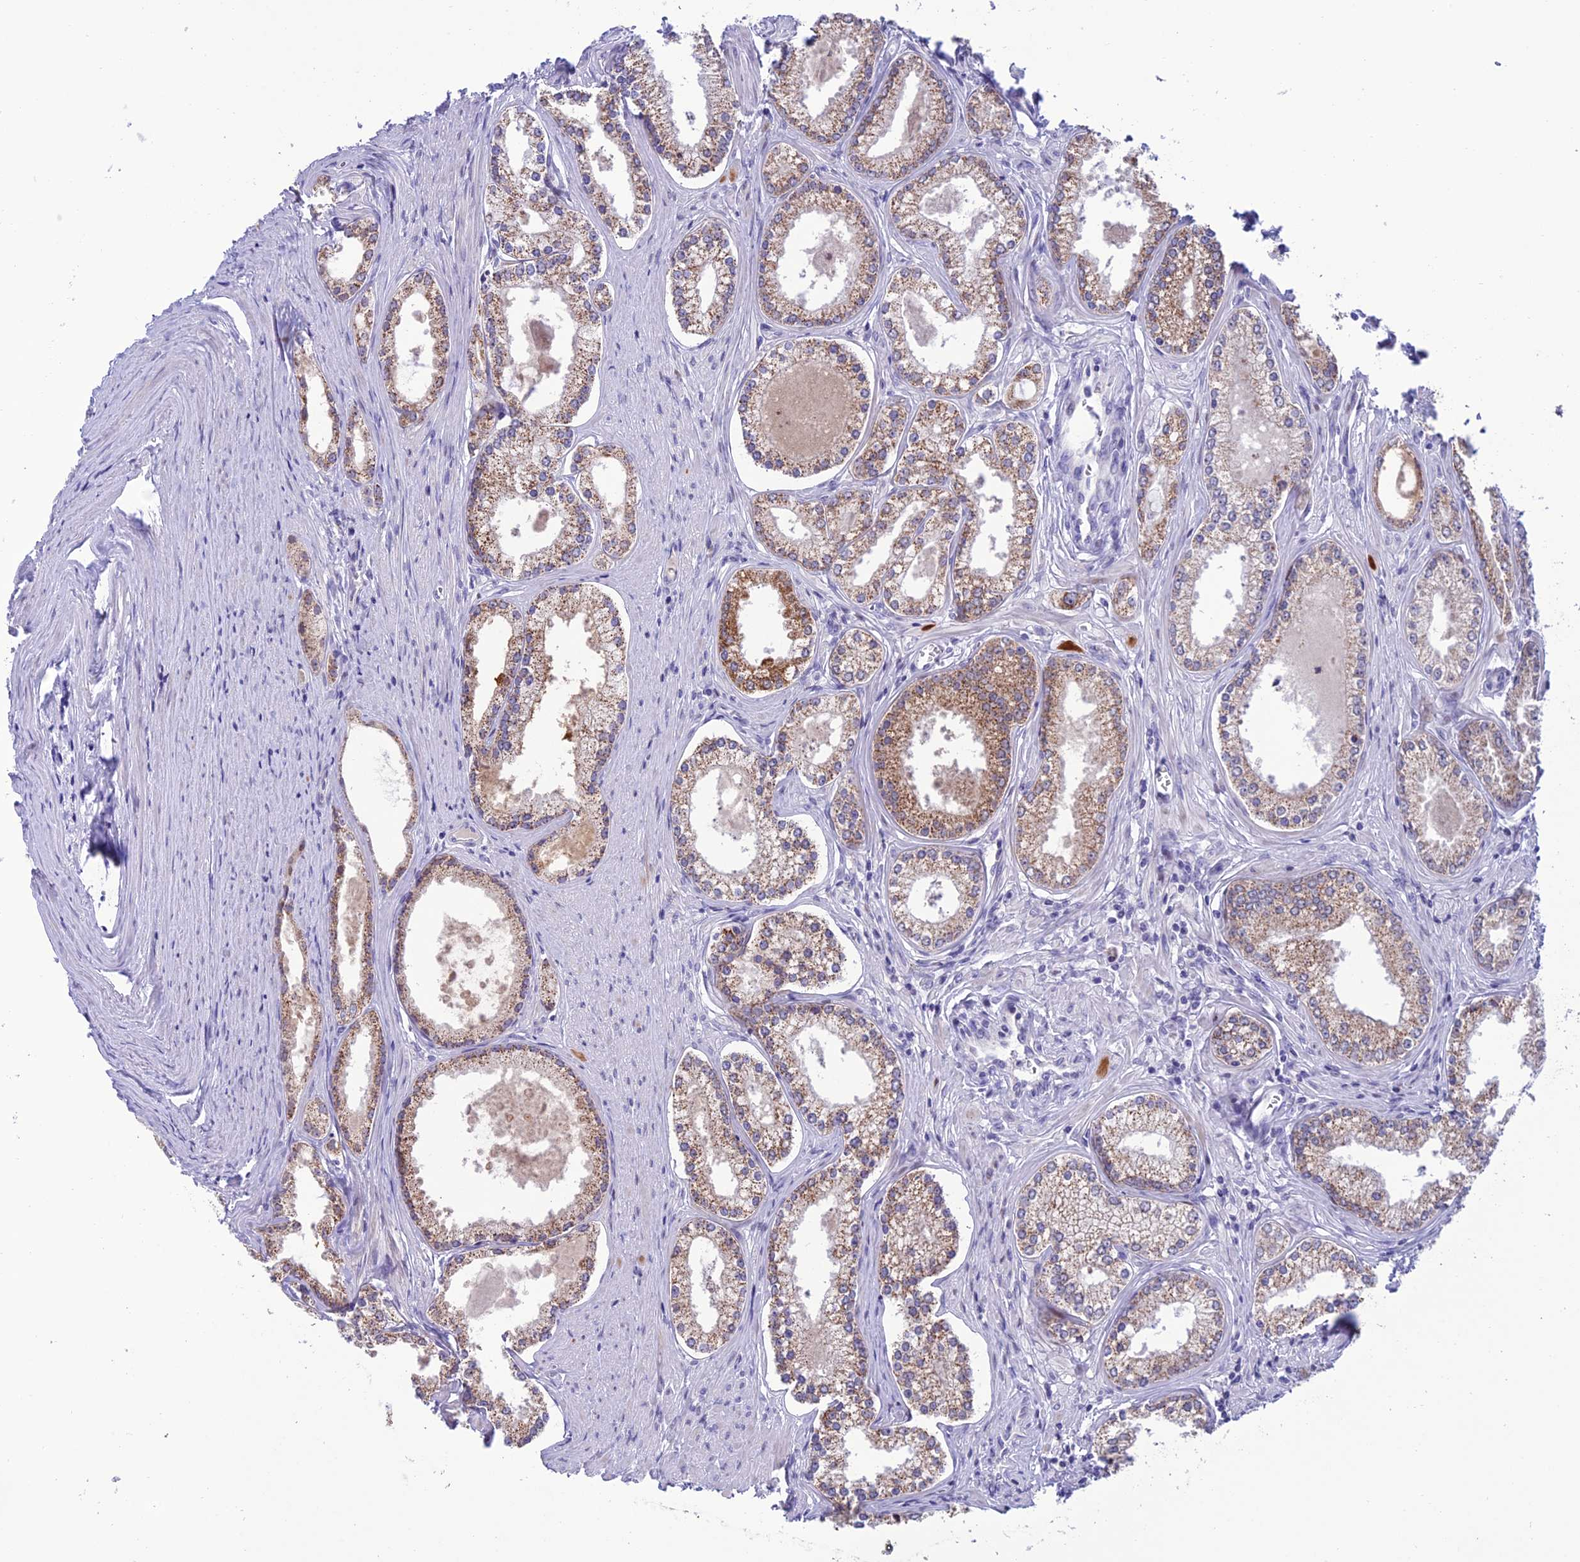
{"staining": {"intensity": "moderate", "quantity": ">75%", "location": "cytoplasmic/membranous"}, "tissue": "prostate cancer", "cell_type": "Tumor cells", "image_type": "cancer", "snomed": [{"axis": "morphology", "description": "Adenocarcinoma, High grade"}, {"axis": "topography", "description": "Prostate"}], "caption": "Tumor cells demonstrate moderate cytoplasmic/membranous expression in about >75% of cells in prostate cancer. (brown staining indicates protein expression, while blue staining denotes nuclei).", "gene": "SLC10A1", "patient": {"sex": "male", "age": 68}}